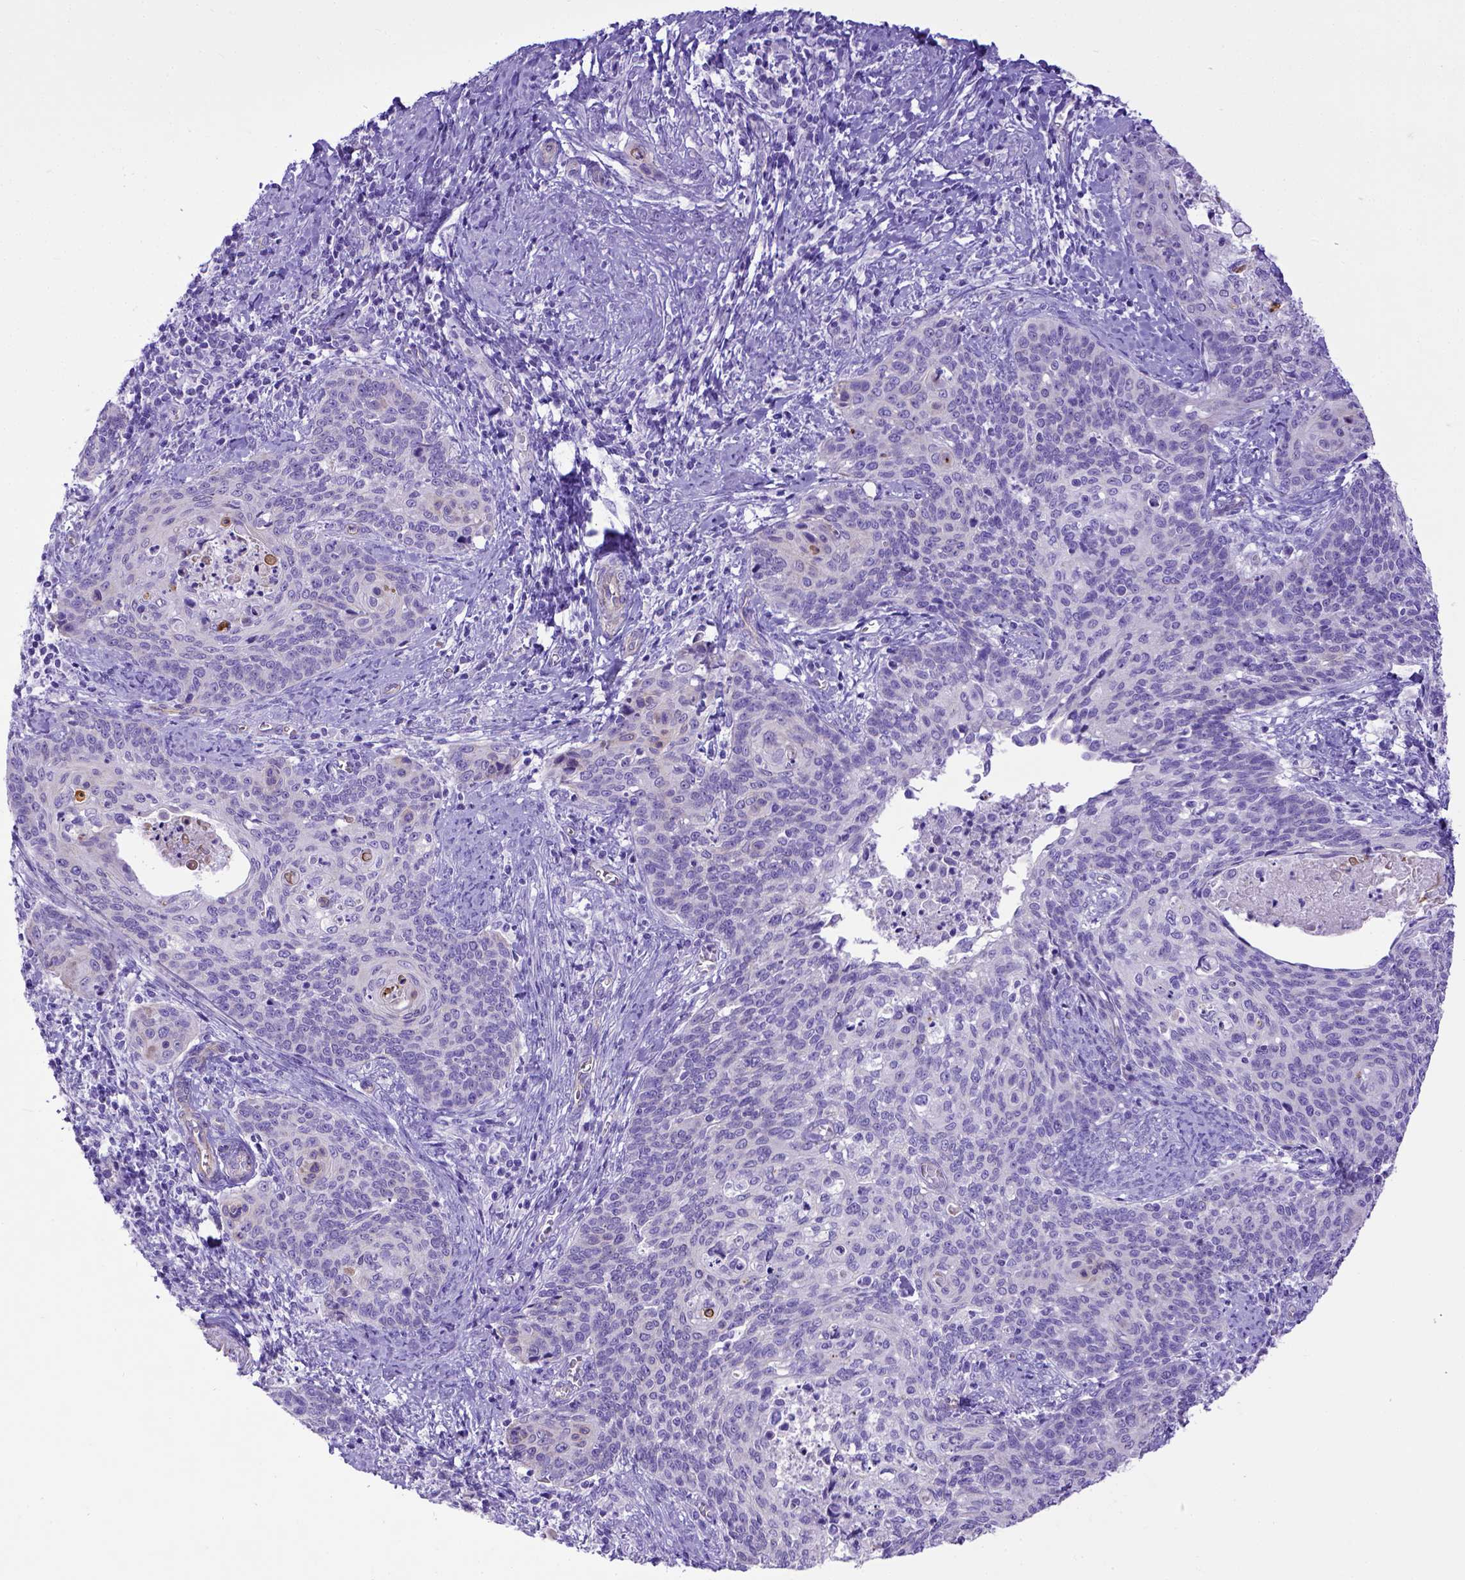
{"staining": {"intensity": "negative", "quantity": "none", "location": "none"}, "tissue": "cervical cancer", "cell_type": "Tumor cells", "image_type": "cancer", "snomed": [{"axis": "morphology", "description": "Normal tissue, NOS"}, {"axis": "morphology", "description": "Squamous cell carcinoma, NOS"}, {"axis": "topography", "description": "Cervix"}], "caption": "DAB (3,3'-diaminobenzidine) immunohistochemical staining of cervical cancer demonstrates no significant expression in tumor cells.", "gene": "LRRC18", "patient": {"sex": "female", "age": 39}}